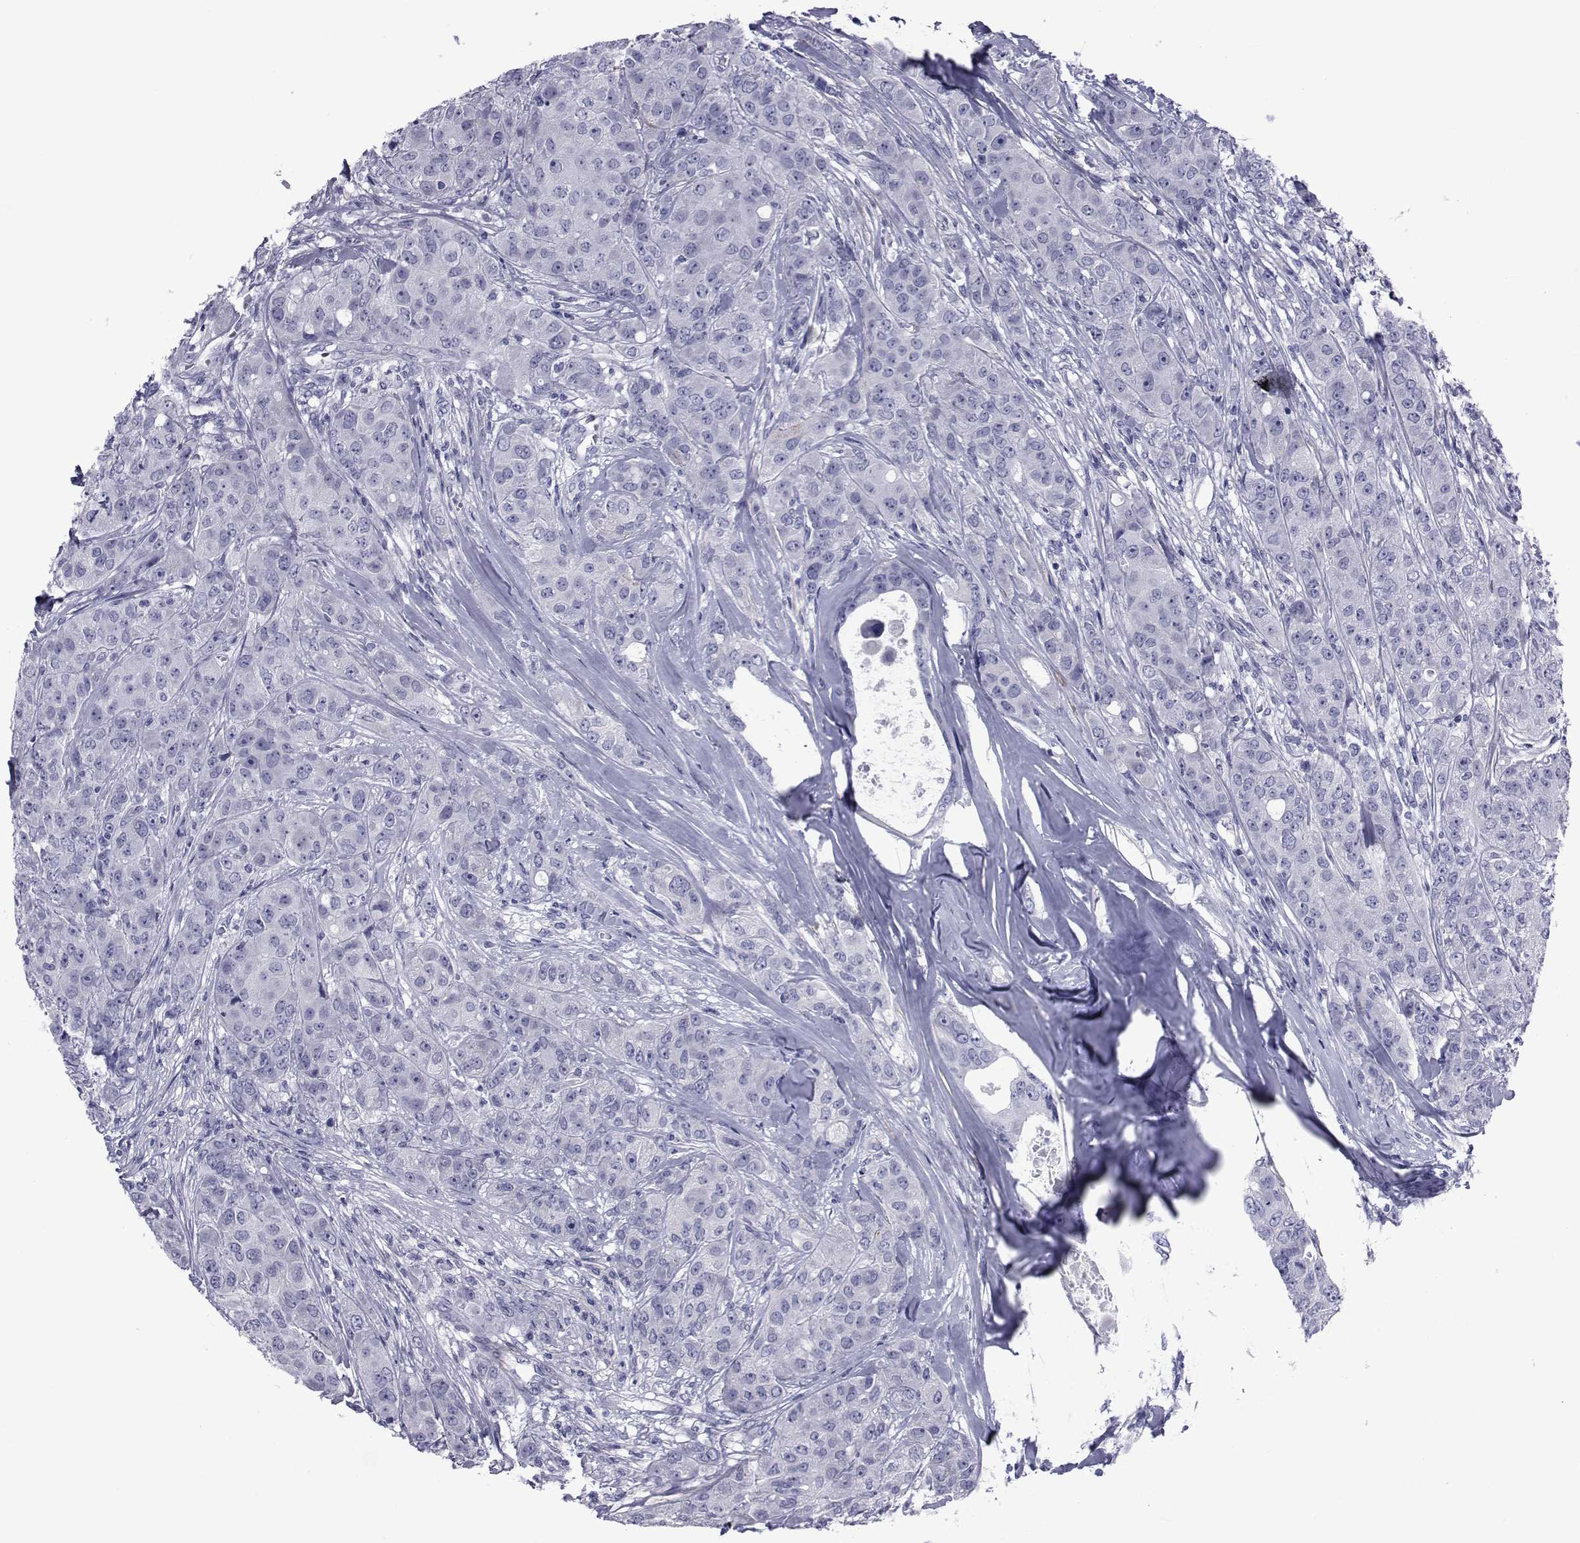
{"staining": {"intensity": "negative", "quantity": "none", "location": "none"}, "tissue": "breast cancer", "cell_type": "Tumor cells", "image_type": "cancer", "snomed": [{"axis": "morphology", "description": "Duct carcinoma"}, {"axis": "topography", "description": "Breast"}], "caption": "DAB immunohistochemical staining of breast cancer exhibits no significant staining in tumor cells.", "gene": "GKAP1", "patient": {"sex": "female", "age": 43}}